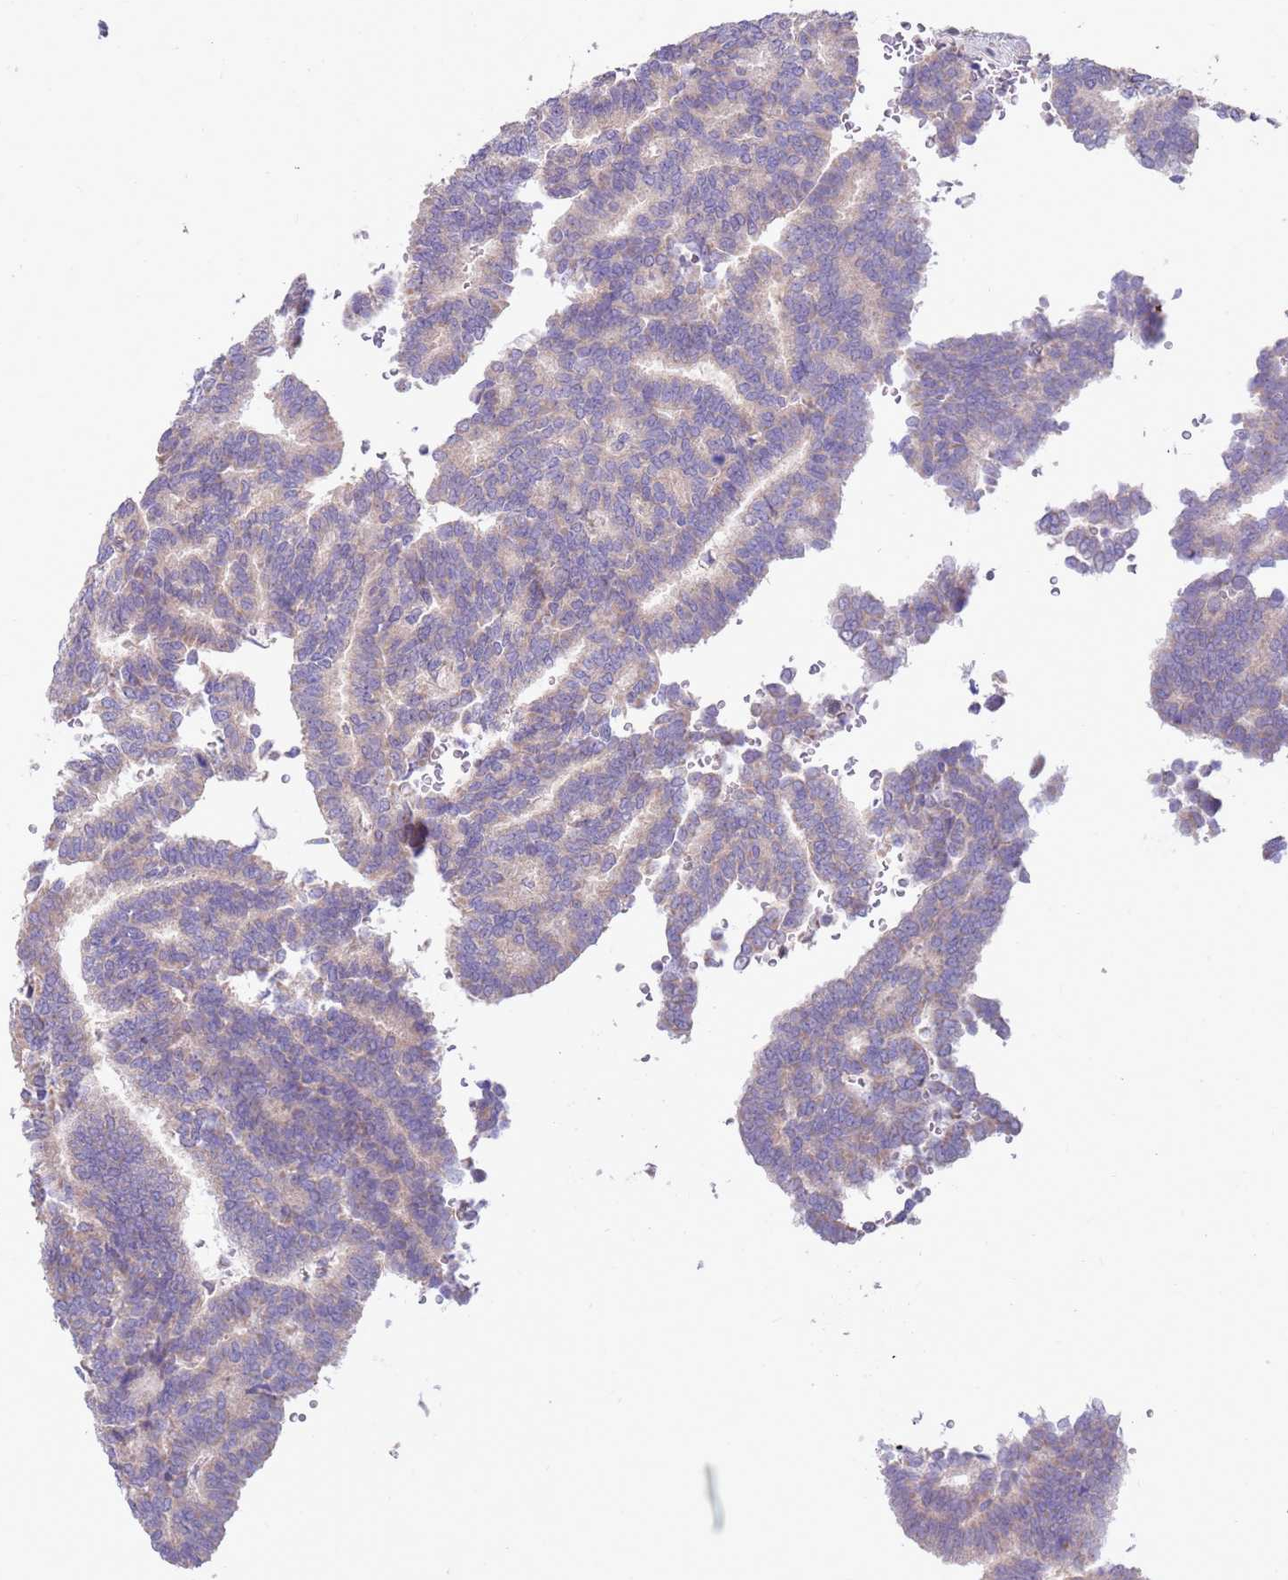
{"staining": {"intensity": "negative", "quantity": "none", "location": "none"}, "tissue": "thyroid cancer", "cell_type": "Tumor cells", "image_type": "cancer", "snomed": [{"axis": "morphology", "description": "Papillary adenocarcinoma, NOS"}, {"axis": "topography", "description": "Thyroid gland"}], "caption": "Immunohistochemical staining of papillary adenocarcinoma (thyroid) demonstrates no significant positivity in tumor cells.", "gene": "SLC44A4", "patient": {"sex": "female", "age": 35}}